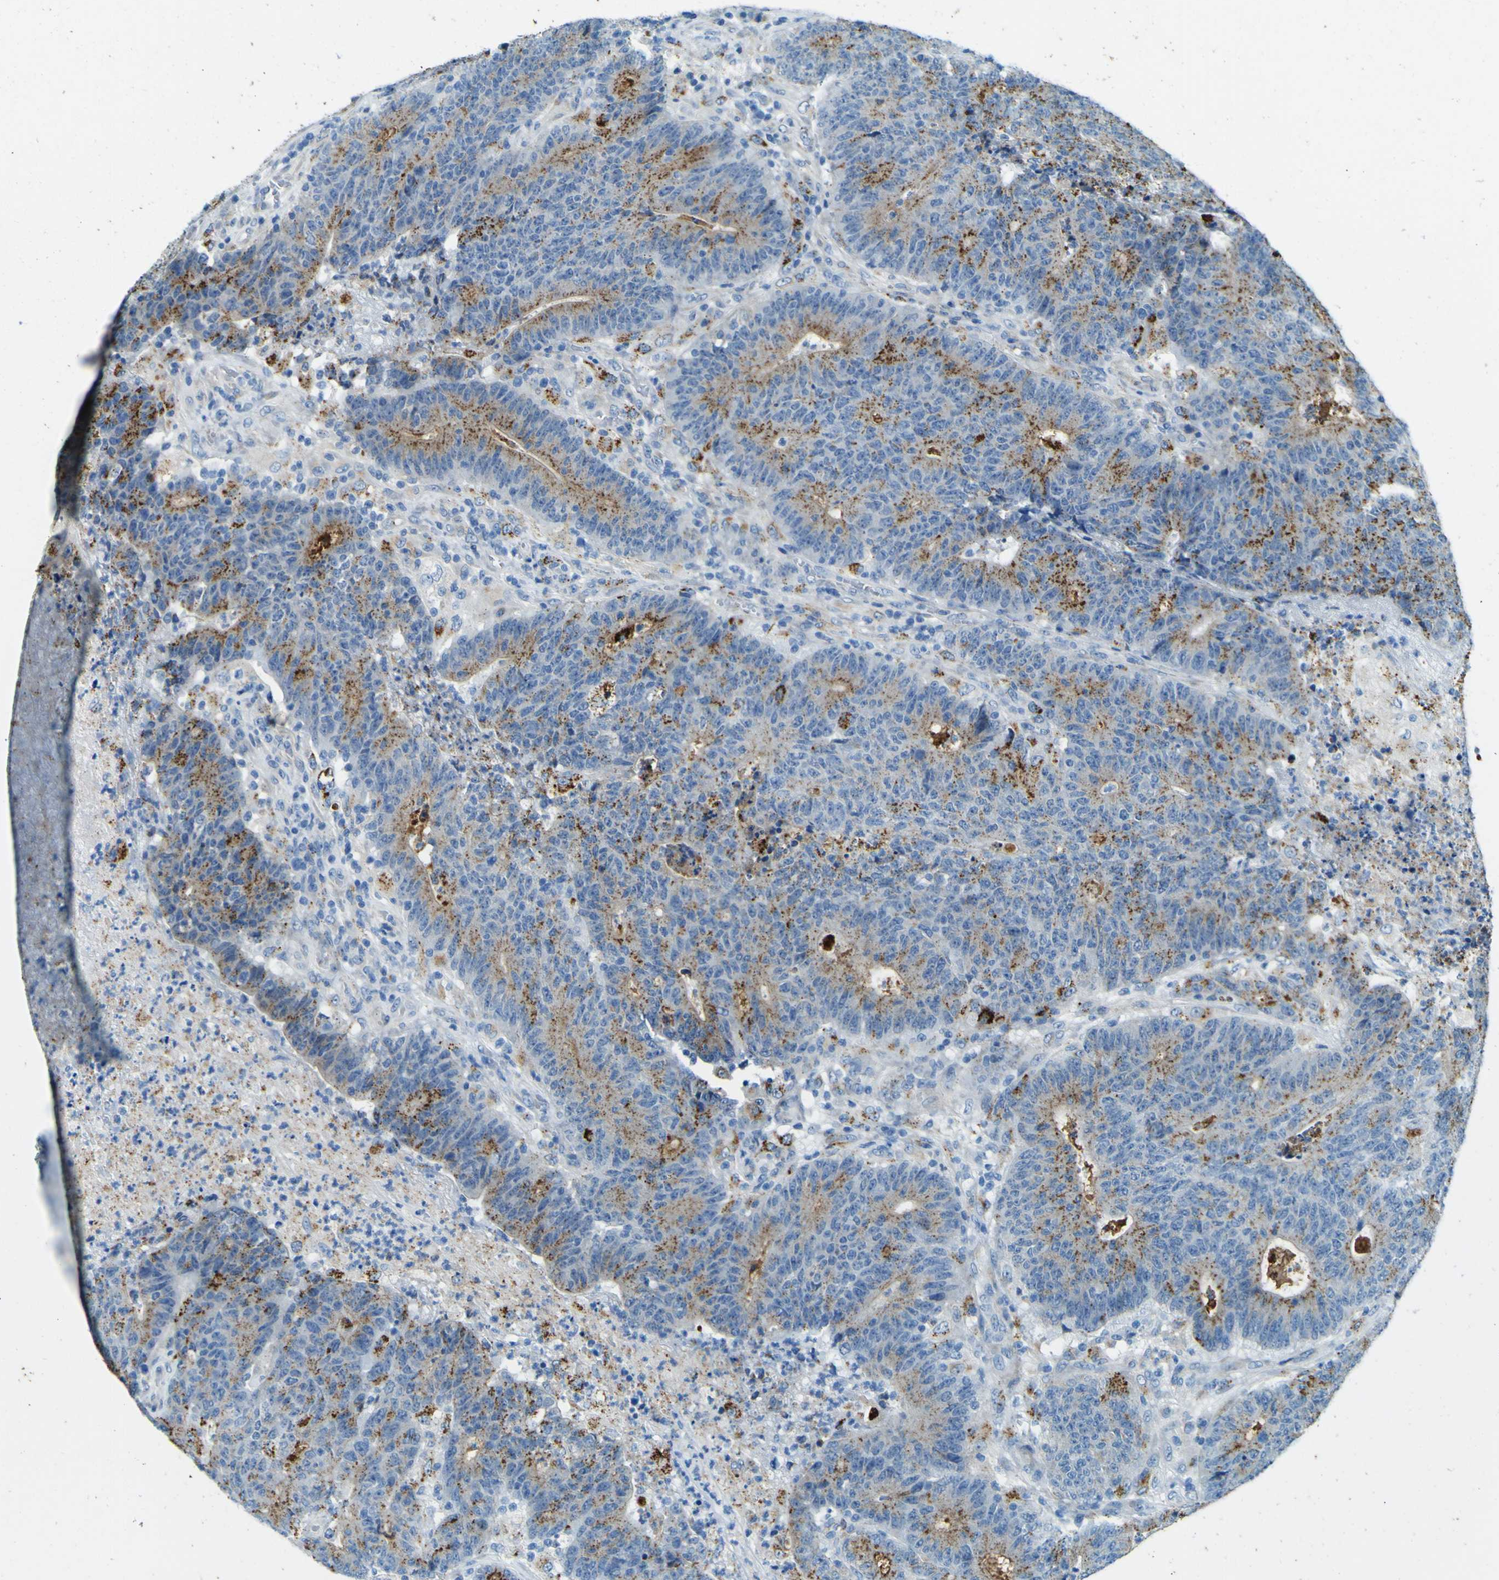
{"staining": {"intensity": "moderate", "quantity": ">75%", "location": "cytoplasmic/membranous"}, "tissue": "colorectal cancer", "cell_type": "Tumor cells", "image_type": "cancer", "snomed": [{"axis": "morphology", "description": "Normal tissue, NOS"}, {"axis": "morphology", "description": "Adenocarcinoma, NOS"}, {"axis": "topography", "description": "Colon"}], "caption": "Adenocarcinoma (colorectal) tissue shows moderate cytoplasmic/membranous positivity in approximately >75% of tumor cells (DAB (3,3'-diaminobenzidine) IHC with brightfield microscopy, high magnification).", "gene": "PDE9A", "patient": {"sex": "female", "age": 75}}